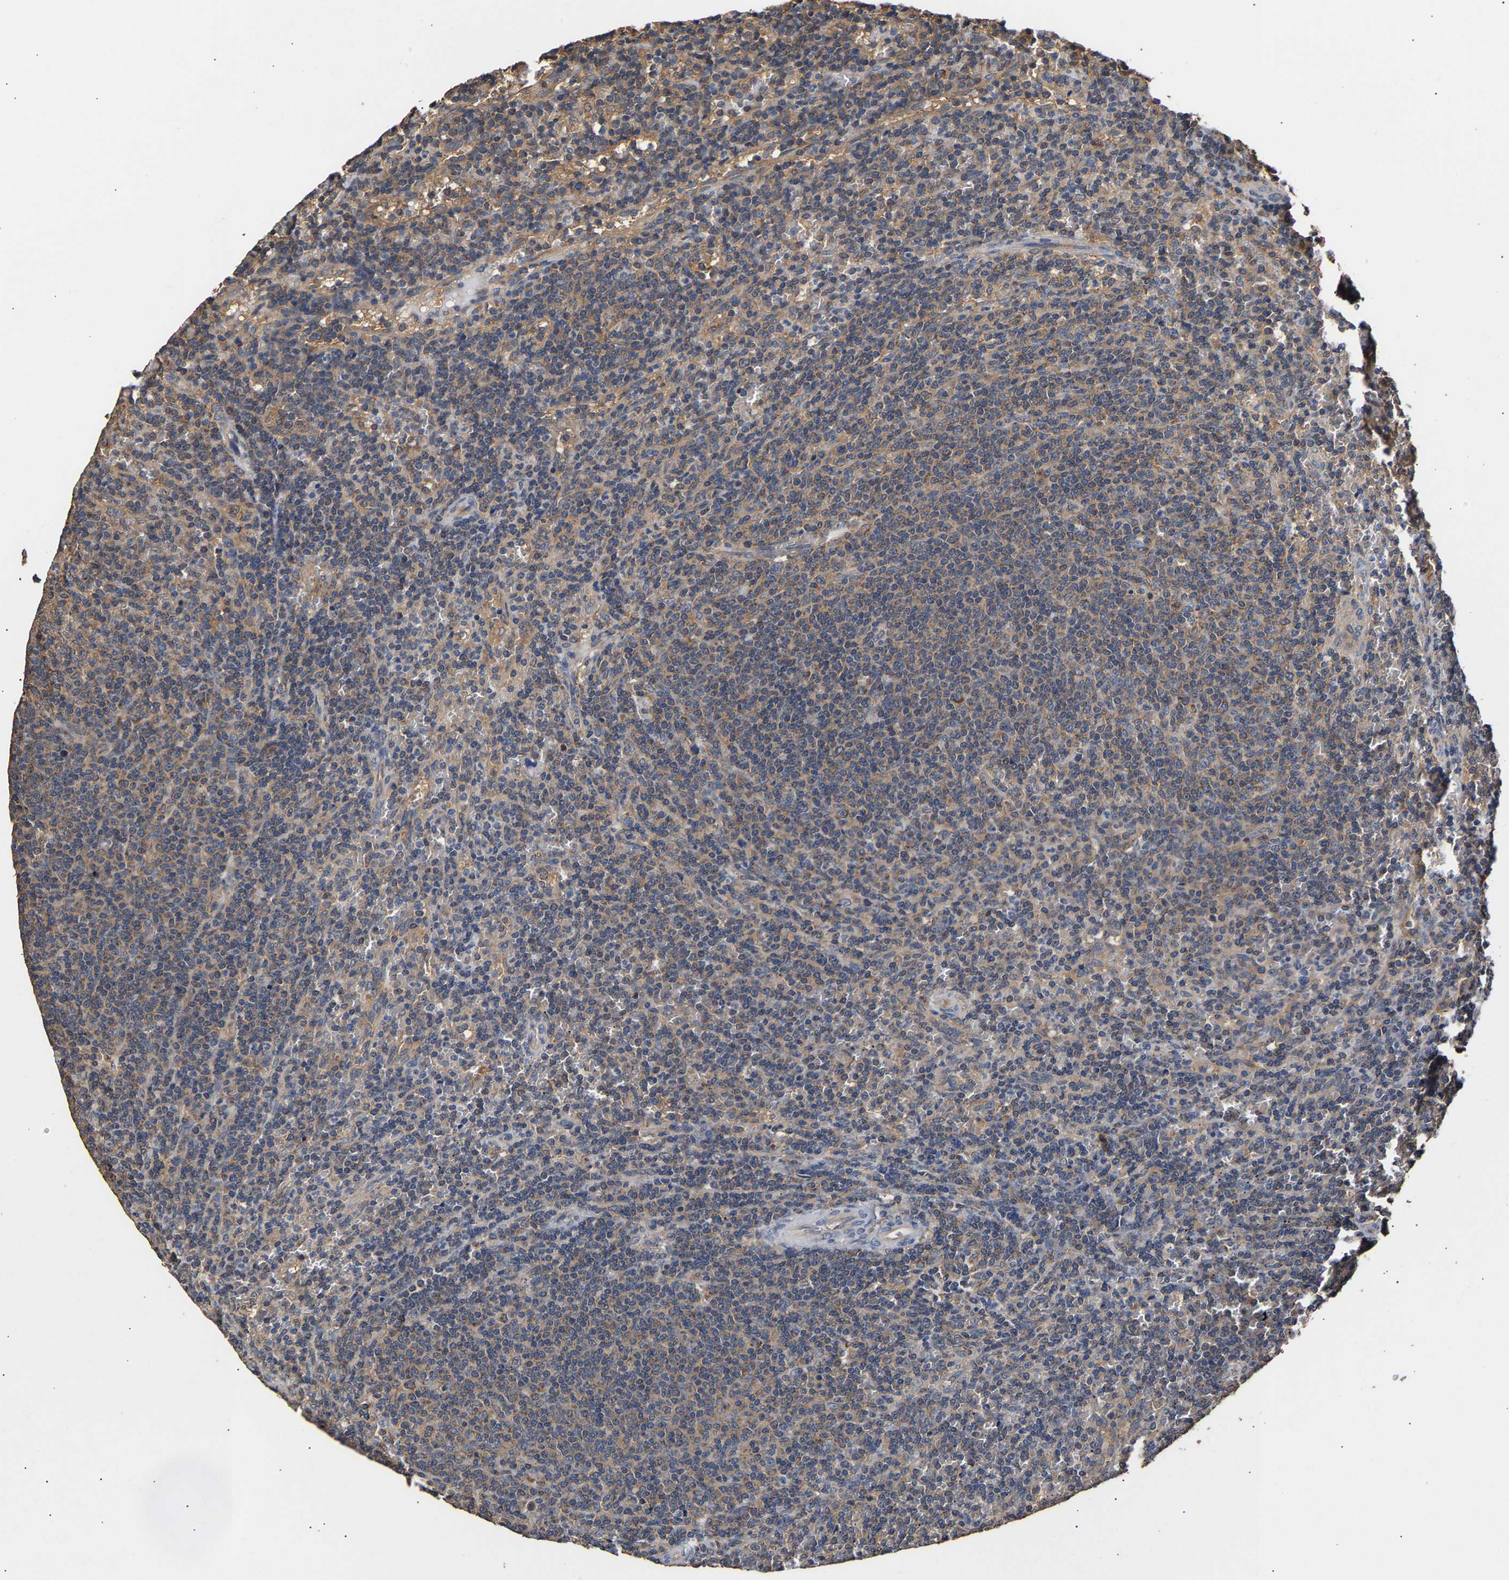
{"staining": {"intensity": "weak", "quantity": "25%-75%", "location": "cytoplasmic/membranous"}, "tissue": "lymphoma", "cell_type": "Tumor cells", "image_type": "cancer", "snomed": [{"axis": "morphology", "description": "Malignant lymphoma, non-Hodgkin's type, Low grade"}, {"axis": "topography", "description": "Spleen"}], "caption": "Protein expression analysis of human low-grade malignant lymphoma, non-Hodgkin's type reveals weak cytoplasmic/membranous expression in approximately 25%-75% of tumor cells.", "gene": "ZNF26", "patient": {"sex": "female", "age": 50}}